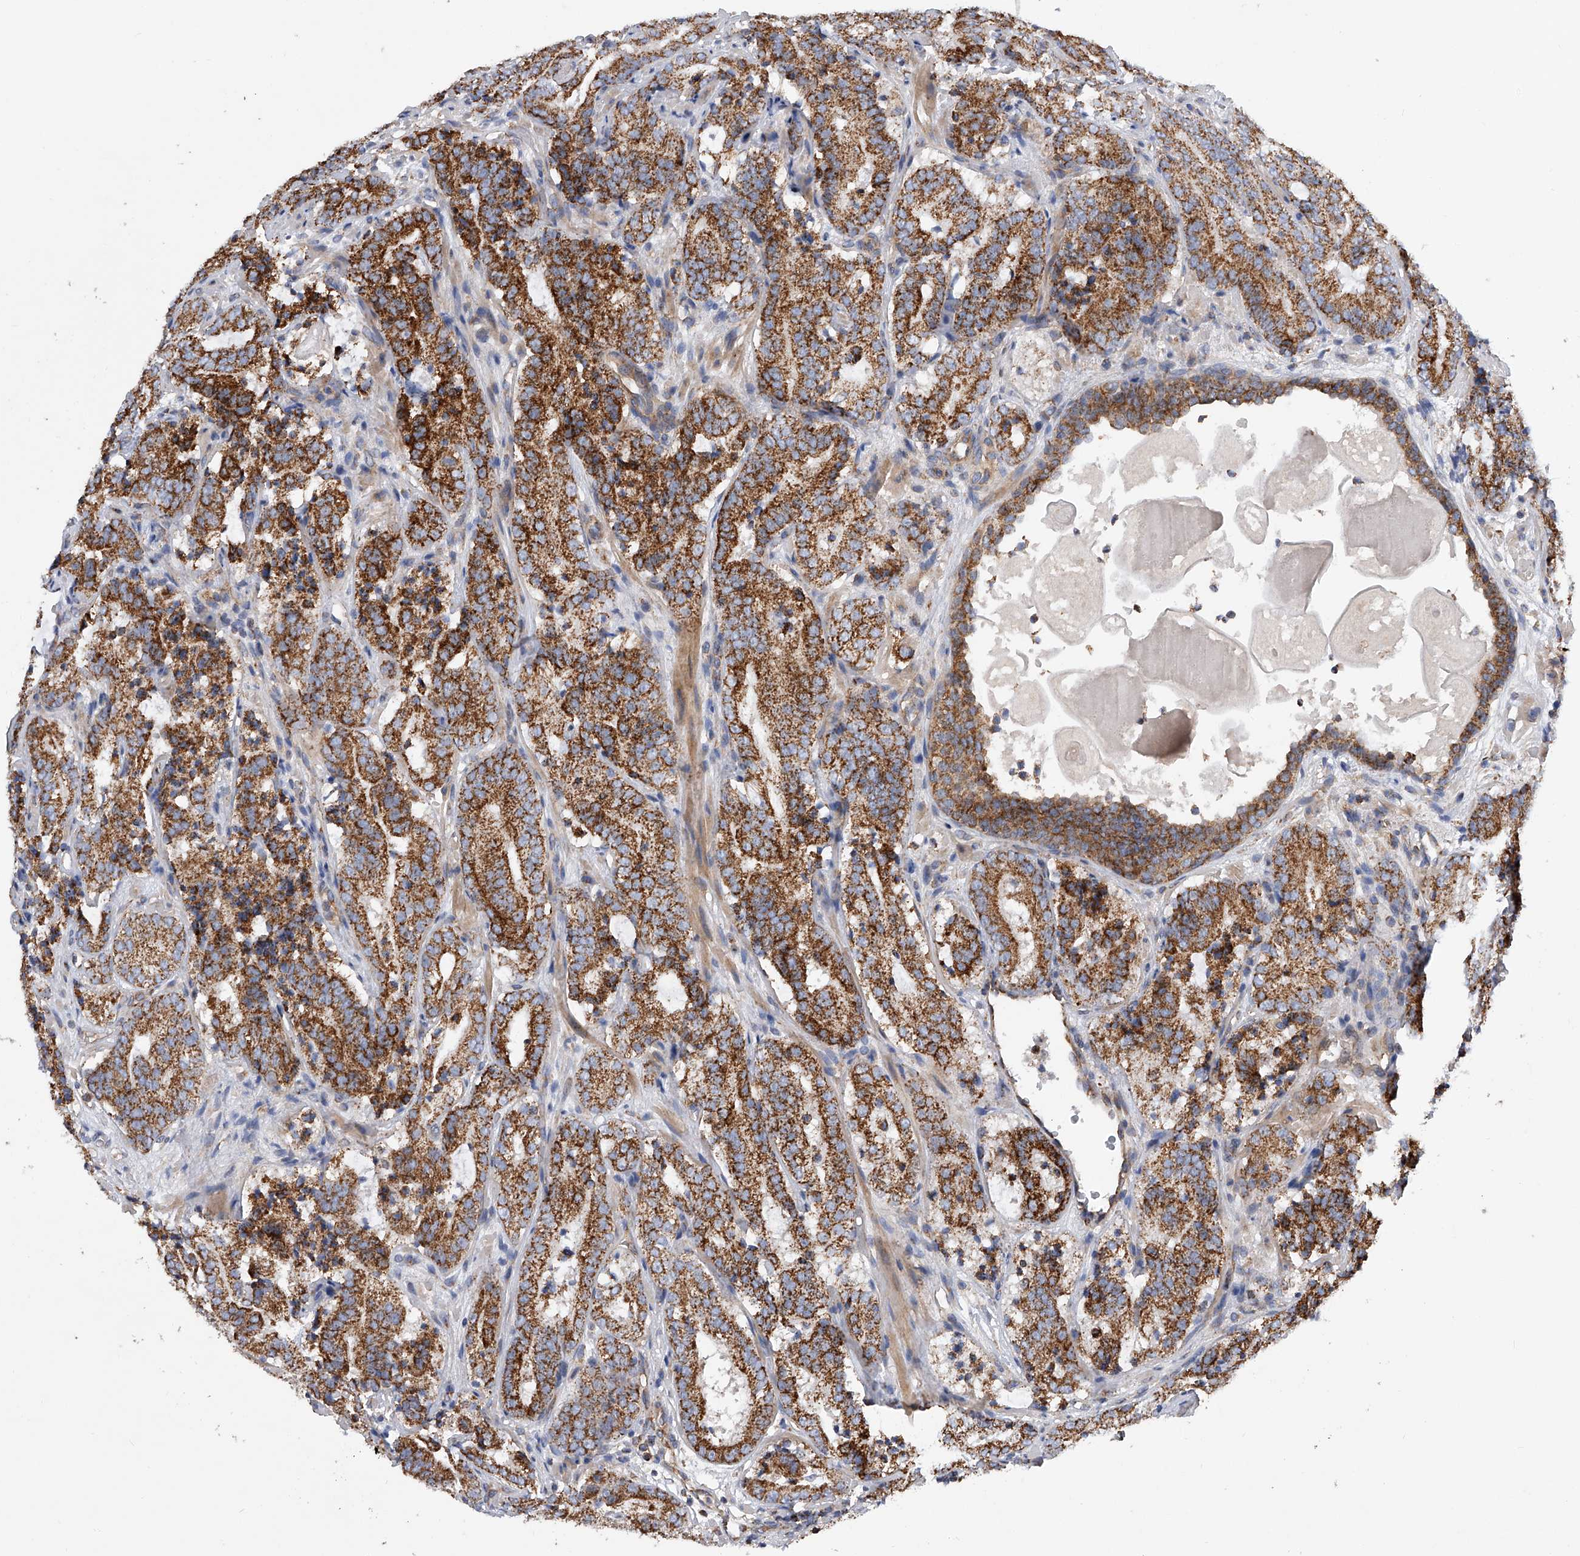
{"staining": {"intensity": "strong", "quantity": ">75%", "location": "cytoplasmic/membranous"}, "tissue": "prostate cancer", "cell_type": "Tumor cells", "image_type": "cancer", "snomed": [{"axis": "morphology", "description": "Adenocarcinoma, High grade"}, {"axis": "topography", "description": "Prostate"}], "caption": "This is a histology image of immunohistochemistry staining of prostate cancer, which shows strong positivity in the cytoplasmic/membranous of tumor cells.", "gene": "PDSS2", "patient": {"sex": "male", "age": 57}}